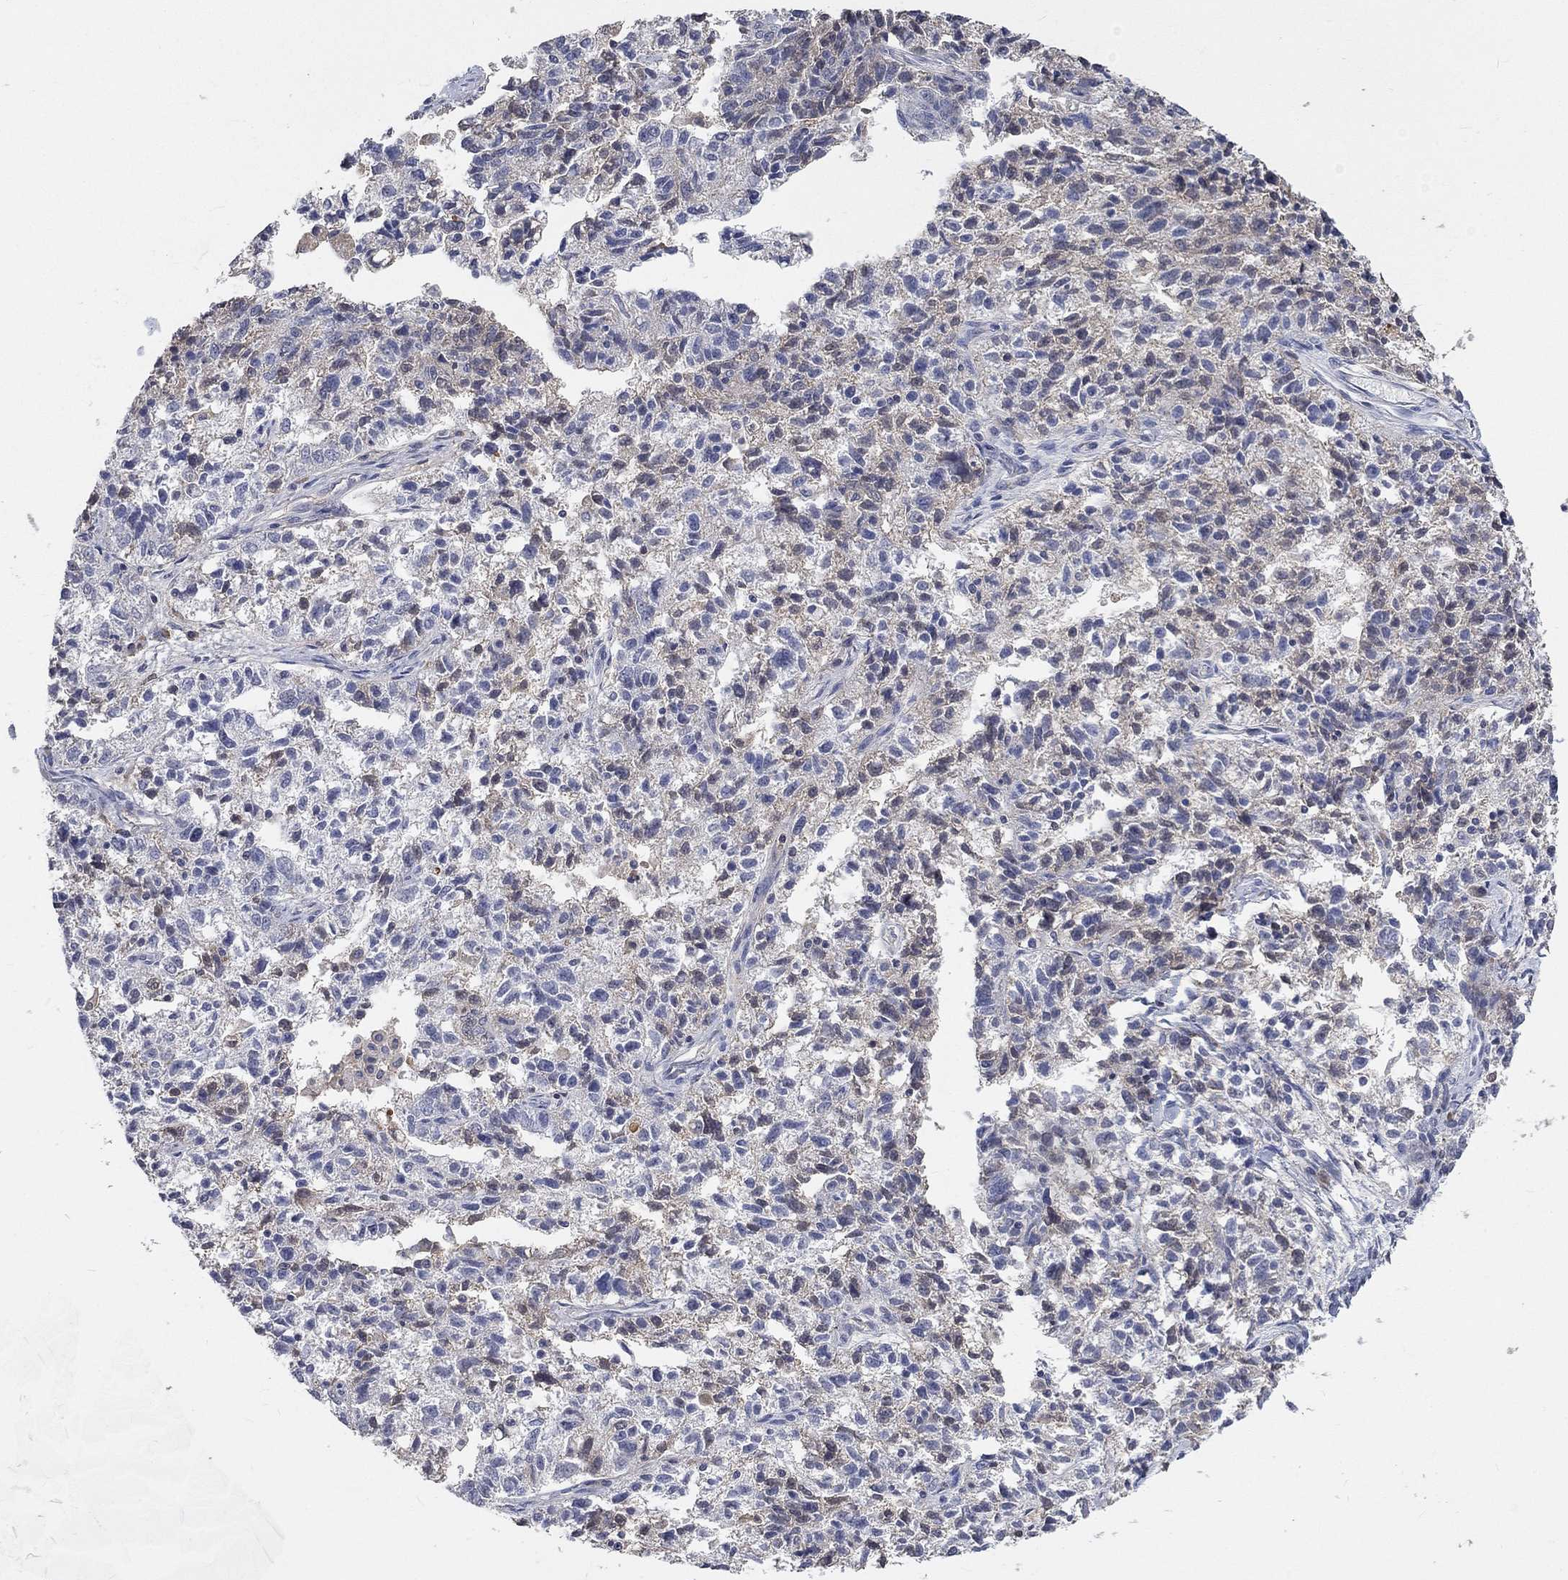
{"staining": {"intensity": "negative", "quantity": "none", "location": "none"}, "tissue": "ovarian cancer", "cell_type": "Tumor cells", "image_type": "cancer", "snomed": [{"axis": "morphology", "description": "Cystadenocarcinoma, serous, NOS"}, {"axis": "topography", "description": "Ovary"}], "caption": "IHC image of neoplastic tissue: ovarian cancer (serous cystadenocarcinoma) stained with DAB displays no significant protein expression in tumor cells.", "gene": "ZBTB18", "patient": {"sex": "female", "age": 71}}